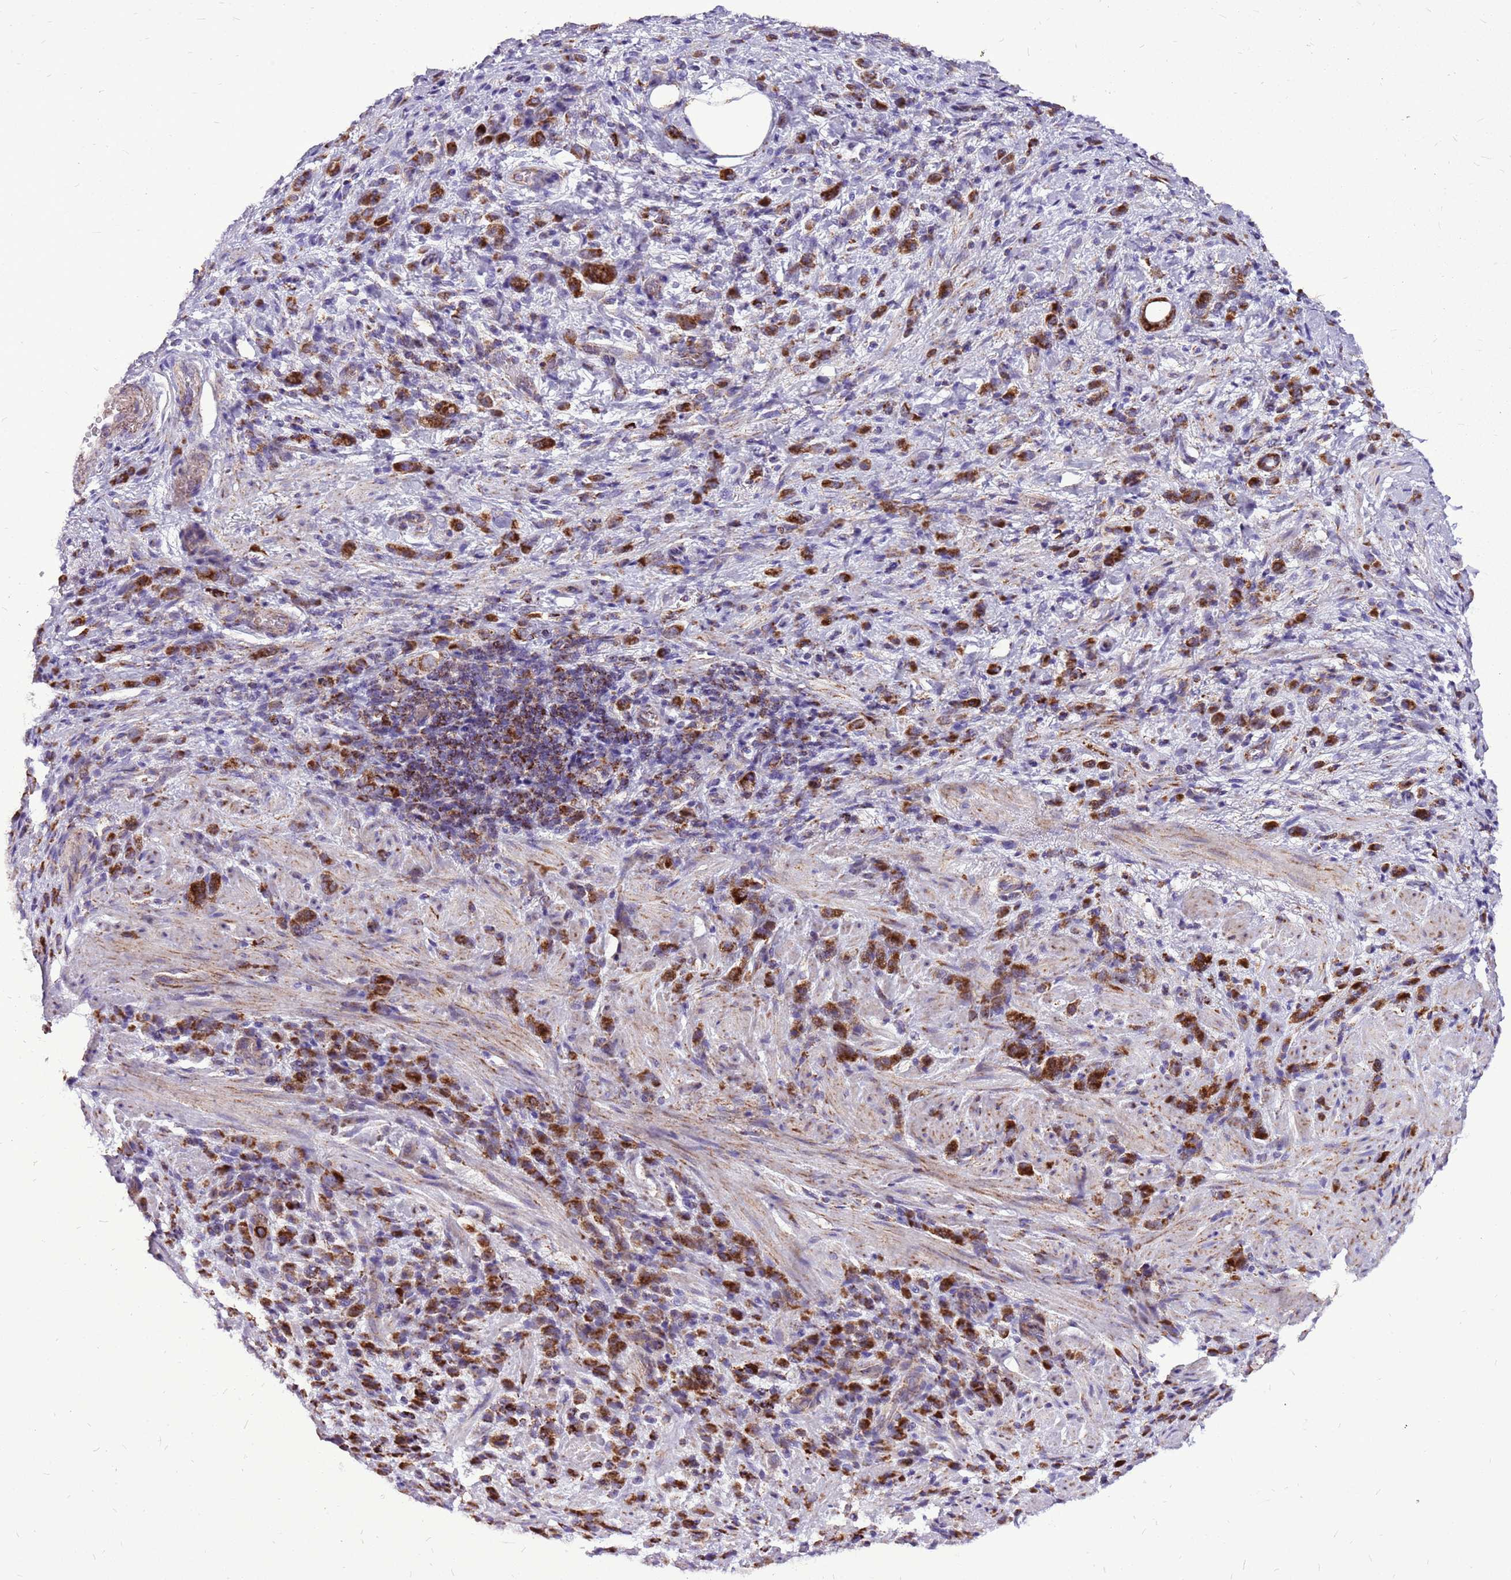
{"staining": {"intensity": "strong", "quantity": ">75%", "location": "cytoplasmic/membranous"}, "tissue": "stomach cancer", "cell_type": "Tumor cells", "image_type": "cancer", "snomed": [{"axis": "morphology", "description": "Adenocarcinoma, NOS"}, {"axis": "topography", "description": "Stomach"}], "caption": "This histopathology image exhibits immunohistochemistry (IHC) staining of human adenocarcinoma (stomach), with high strong cytoplasmic/membranous positivity in about >75% of tumor cells.", "gene": "GCDH", "patient": {"sex": "male", "age": 77}}